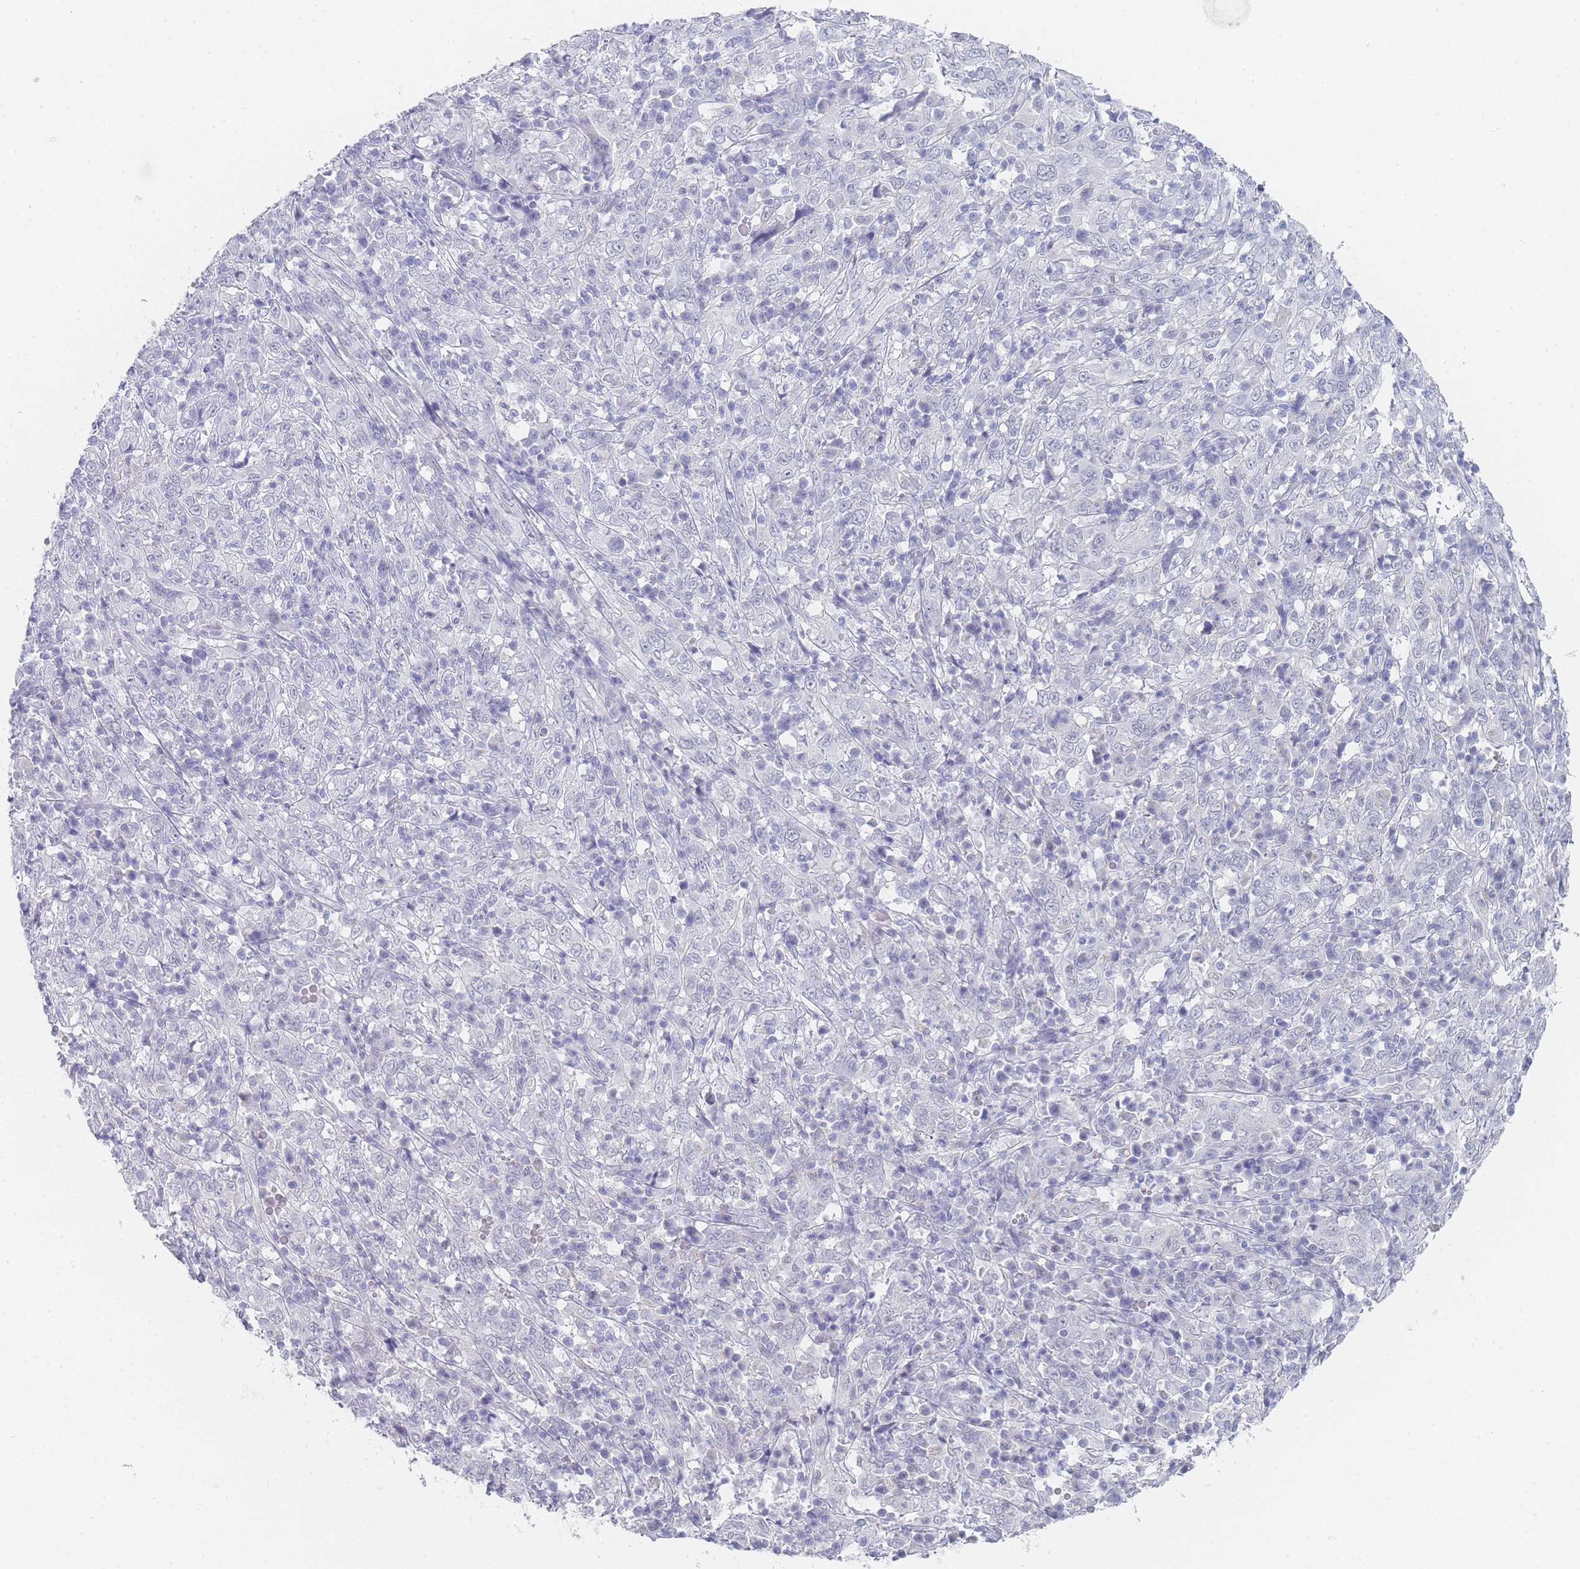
{"staining": {"intensity": "negative", "quantity": "none", "location": "none"}, "tissue": "cervical cancer", "cell_type": "Tumor cells", "image_type": "cancer", "snomed": [{"axis": "morphology", "description": "Squamous cell carcinoma, NOS"}, {"axis": "topography", "description": "Cervix"}], "caption": "This is an immunohistochemistry photomicrograph of human cervical cancer. There is no expression in tumor cells.", "gene": "IMPG1", "patient": {"sex": "female", "age": 46}}